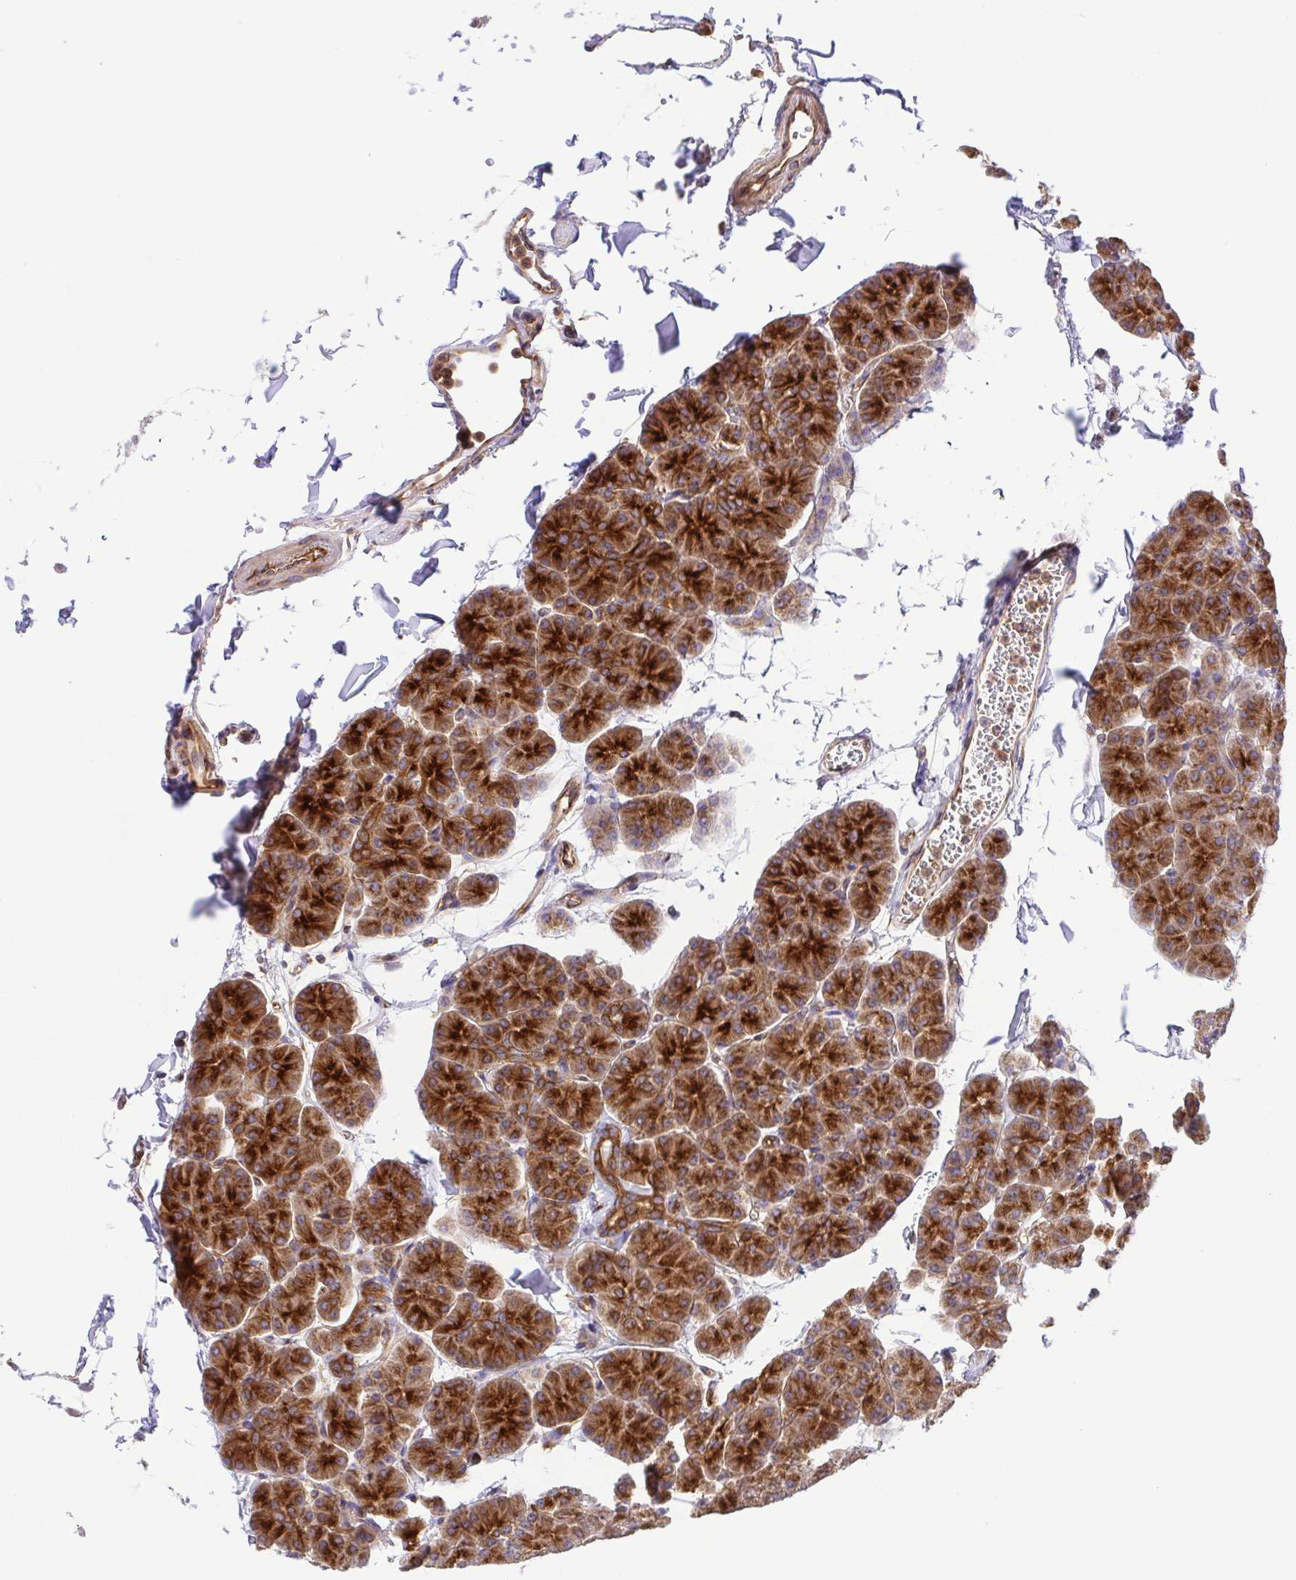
{"staining": {"intensity": "strong", "quantity": ">75%", "location": "cytoplasmic/membranous"}, "tissue": "pancreas", "cell_type": "Exocrine glandular cells", "image_type": "normal", "snomed": [{"axis": "morphology", "description": "Normal tissue, NOS"}, {"axis": "topography", "description": "Pancreas"}, {"axis": "topography", "description": "Peripheral nerve tissue"}], "caption": "Brown immunohistochemical staining in normal pancreas displays strong cytoplasmic/membranous positivity in about >75% of exocrine glandular cells. Immunohistochemistry (ihc) stains the protein in brown and the nuclei are stained blue.", "gene": "KIF5B", "patient": {"sex": "male", "age": 54}}